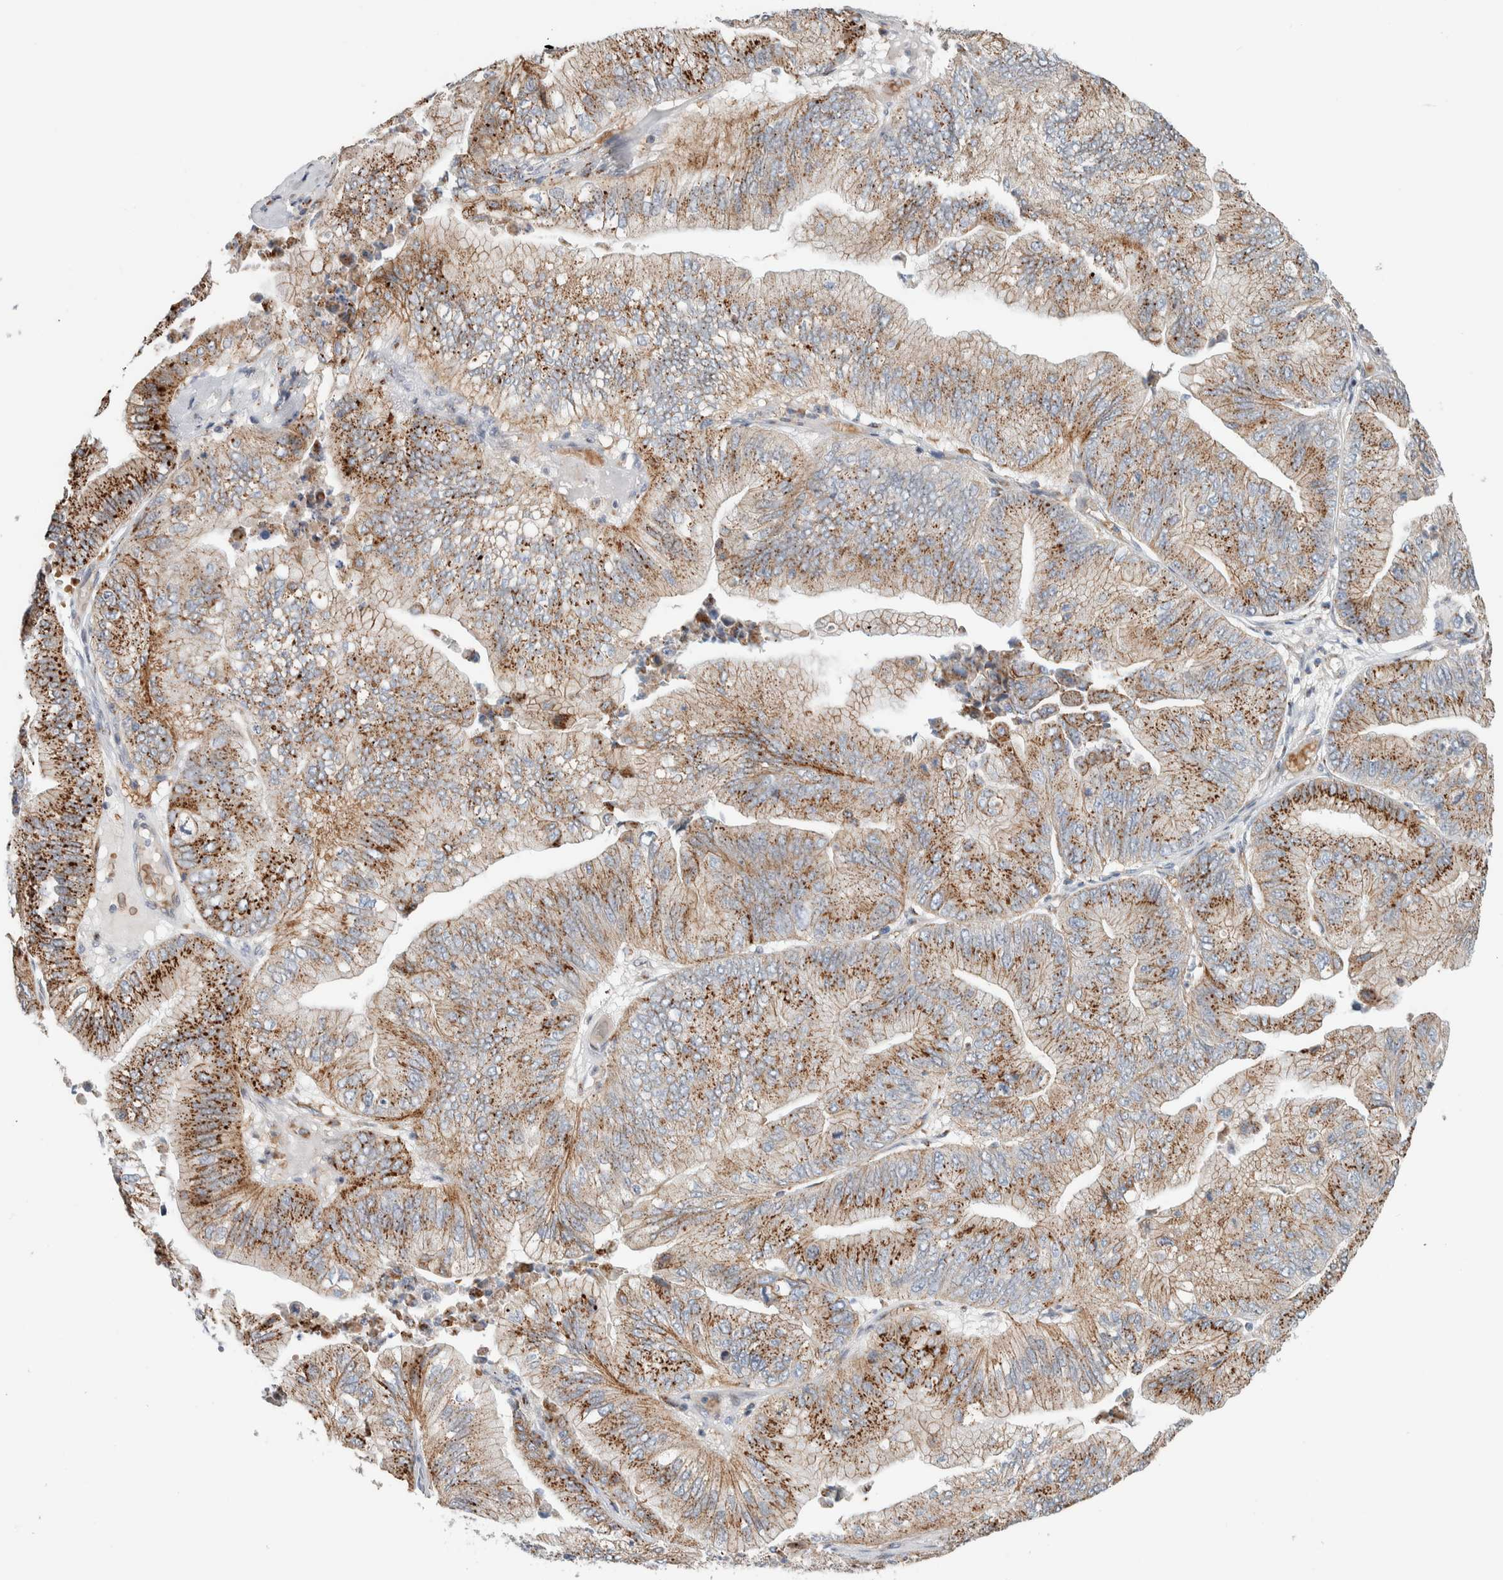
{"staining": {"intensity": "moderate", "quantity": ">75%", "location": "cytoplasmic/membranous"}, "tissue": "ovarian cancer", "cell_type": "Tumor cells", "image_type": "cancer", "snomed": [{"axis": "morphology", "description": "Cystadenocarcinoma, mucinous, NOS"}, {"axis": "topography", "description": "Ovary"}], "caption": "Ovarian cancer (mucinous cystadenocarcinoma) stained with a brown dye shows moderate cytoplasmic/membranous positive staining in approximately >75% of tumor cells.", "gene": "SLC38A10", "patient": {"sex": "female", "age": 61}}